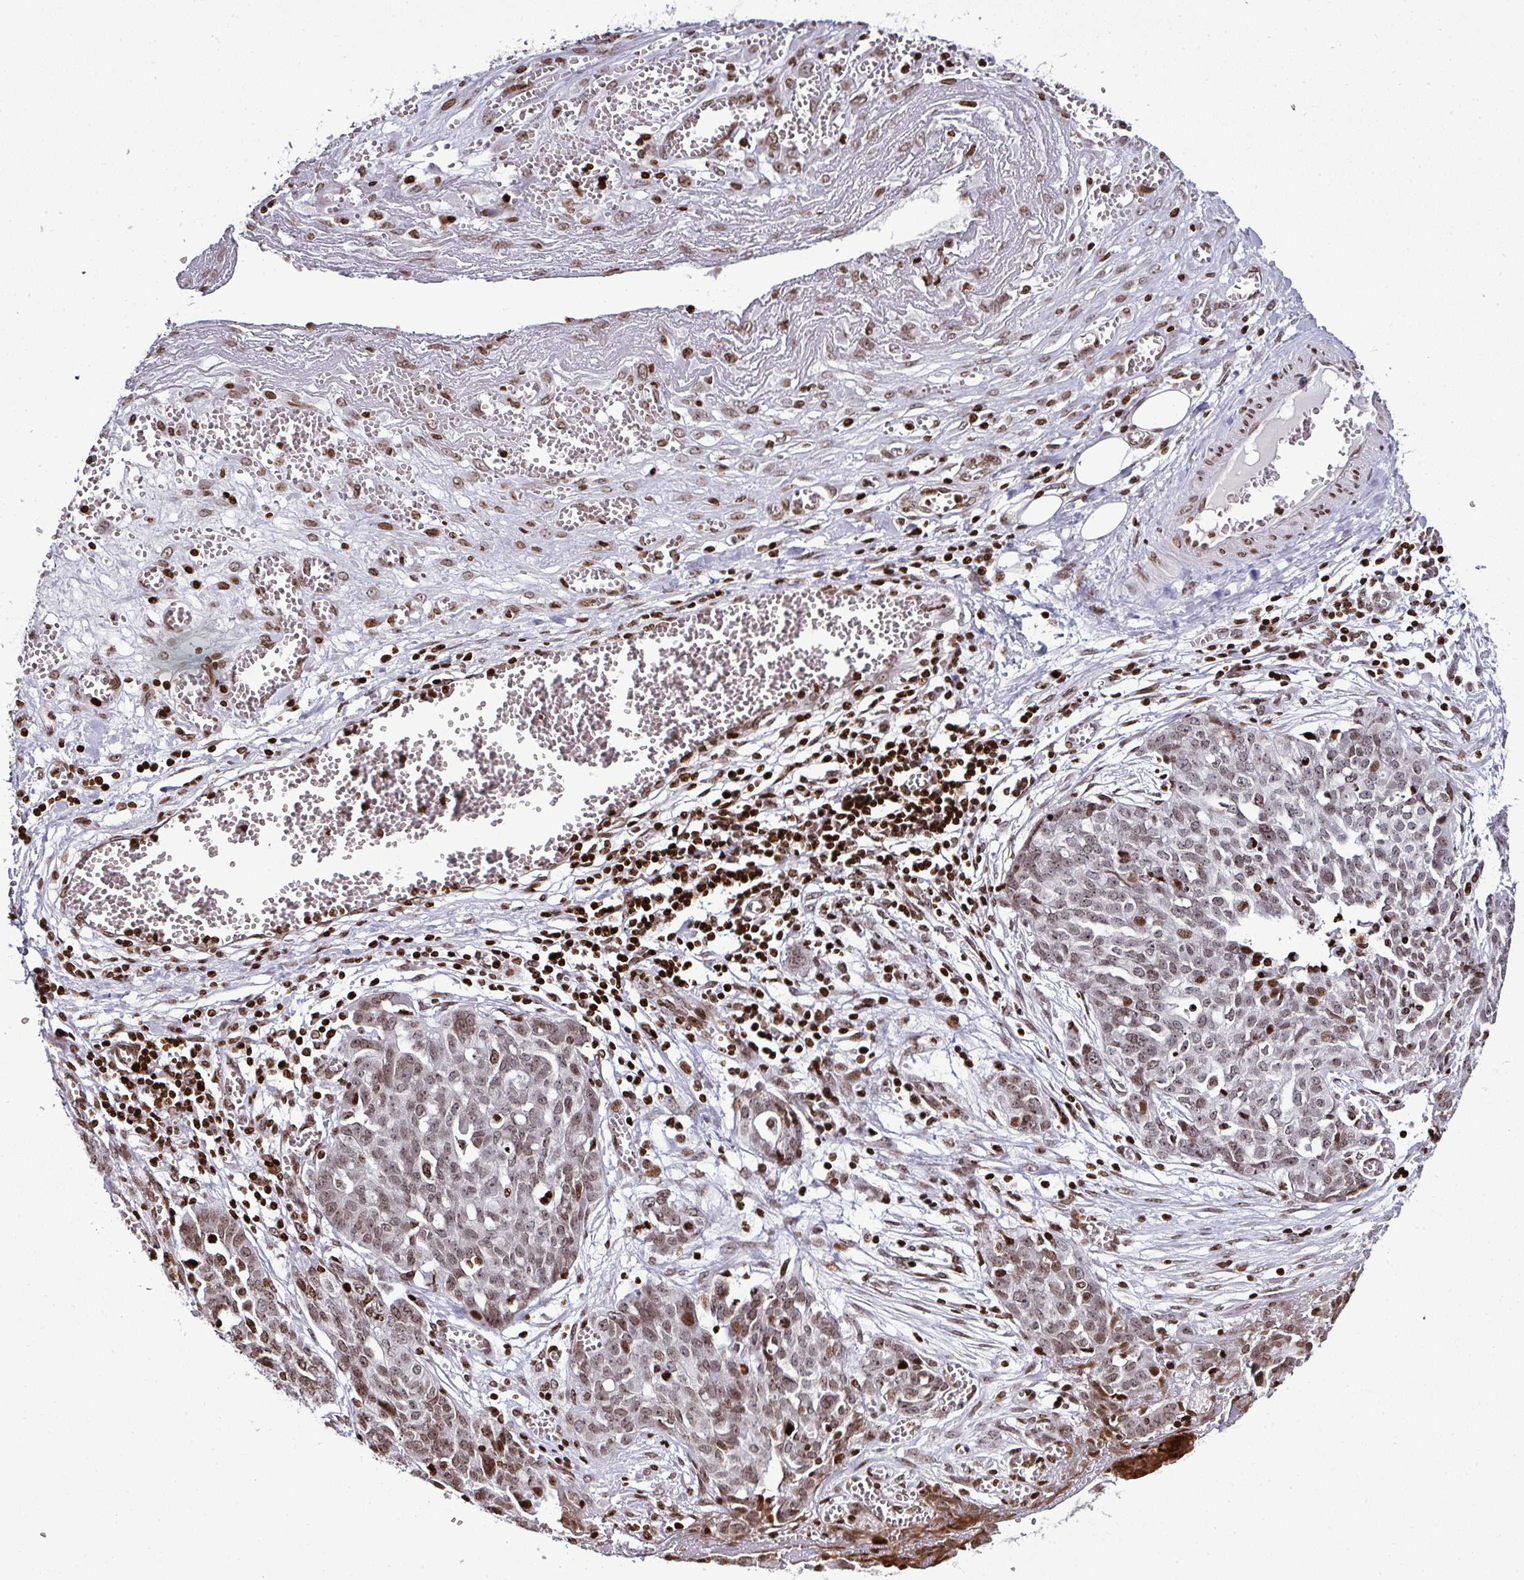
{"staining": {"intensity": "weak", "quantity": ">75%", "location": "nuclear"}, "tissue": "ovarian cancer", "cell_type": "Tumor cells", "image_type": "cancer", "snomed": [{"axis": "morphology", "description": "Cystadenocarcinoma, serous, NOS"}, {"axis": "topography", "description": "Soft tissue"}, {"axis": "topography", "description": "Ovary"}], "caption": "Human ovarian serous cystadenocarcinoma stained with a protein marker exhibits weak staining in tumor cells.", "gene": "RASL11A", "patient": {"sex": "female", "age": 57}}